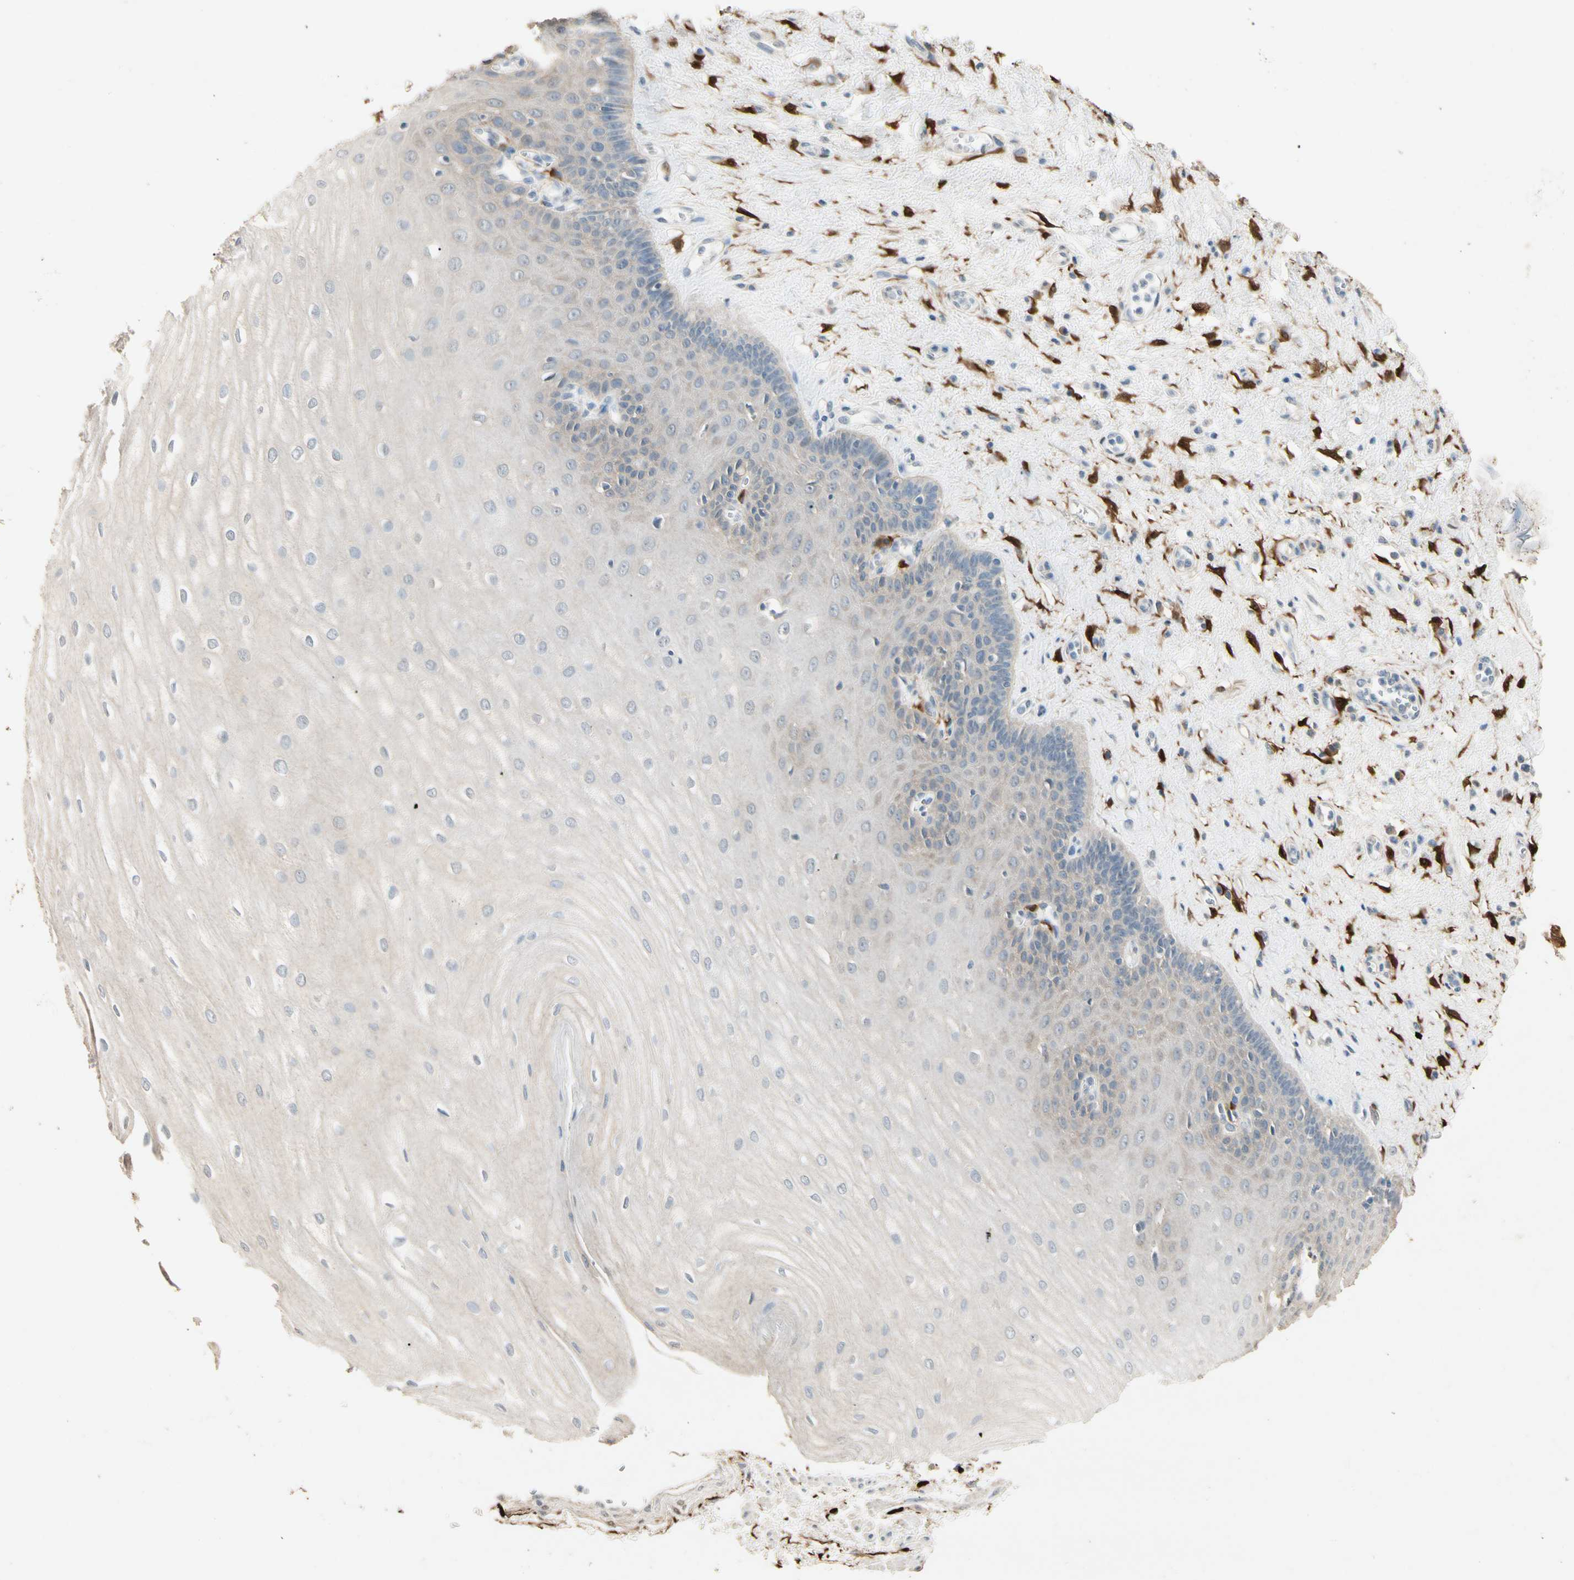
{"staining": {"intensity": "weak", "quantity": "<25%", "location": "cytoplasmic/membranous"}, "tissue": "esophagus", "cell_type": "Squamous epithelial cells", "image_type": "normal", "snomed": [{"axis": "morphology", "description": "Normal tissue, NOS"}, {"axis": "morphology", "description": "Squamous cell carcinoma, NOS"}, {"axis": "topography", "description": "Esophagus"}], "caption": "High power microscopy photomicrograph of an immunohistochemistry image of normal esophagus, revealing no significant positivity in squamous epithelial cells. Nuclei are stained in blue.", "gene": "GNE", "patient": {"sex": "male", "age": 65}}